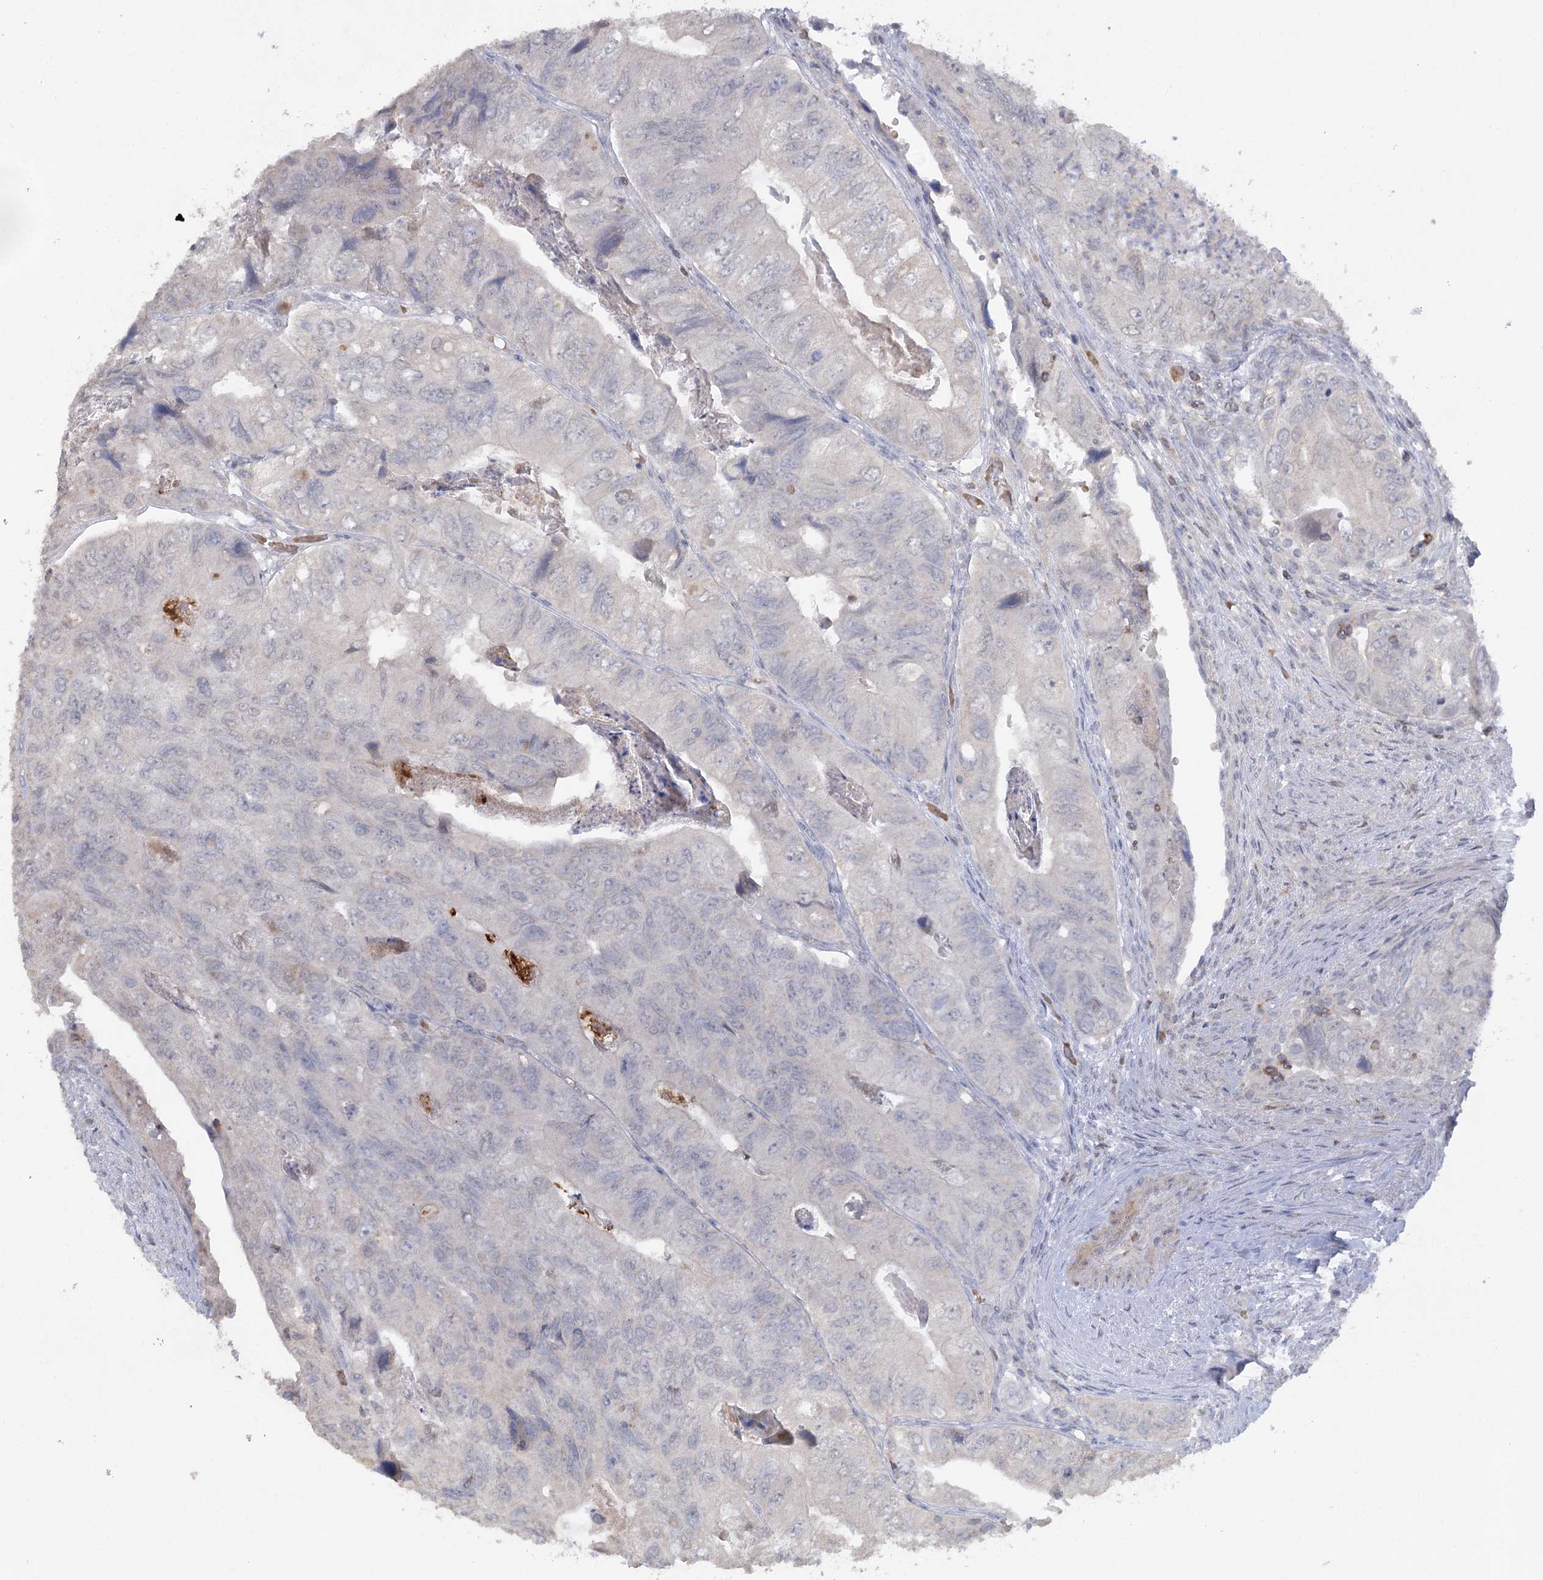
{"staining": {"intensity": "negative", "quantity": "none", "location": "none"}, "tissue": "colorectal cancer", "cell_type": "Tumor cells", "image_type": "cancer", "snomed": [{"axis": "morphology", "description": "Adenocarcinoma, NOS"}, {"axis": "topography", "description": "Rectum"}], "caption": "Immunohistochemistry image of neoplastic tissue: colorectal cancer (adenocarcinoma) stained with DAB shows no significant protein staining in tumor cells. (DAB IHC with hematoxylin counter stain).", "gene": "TRAF3IP1", "patient": {"sex": "male", "age": 63}}